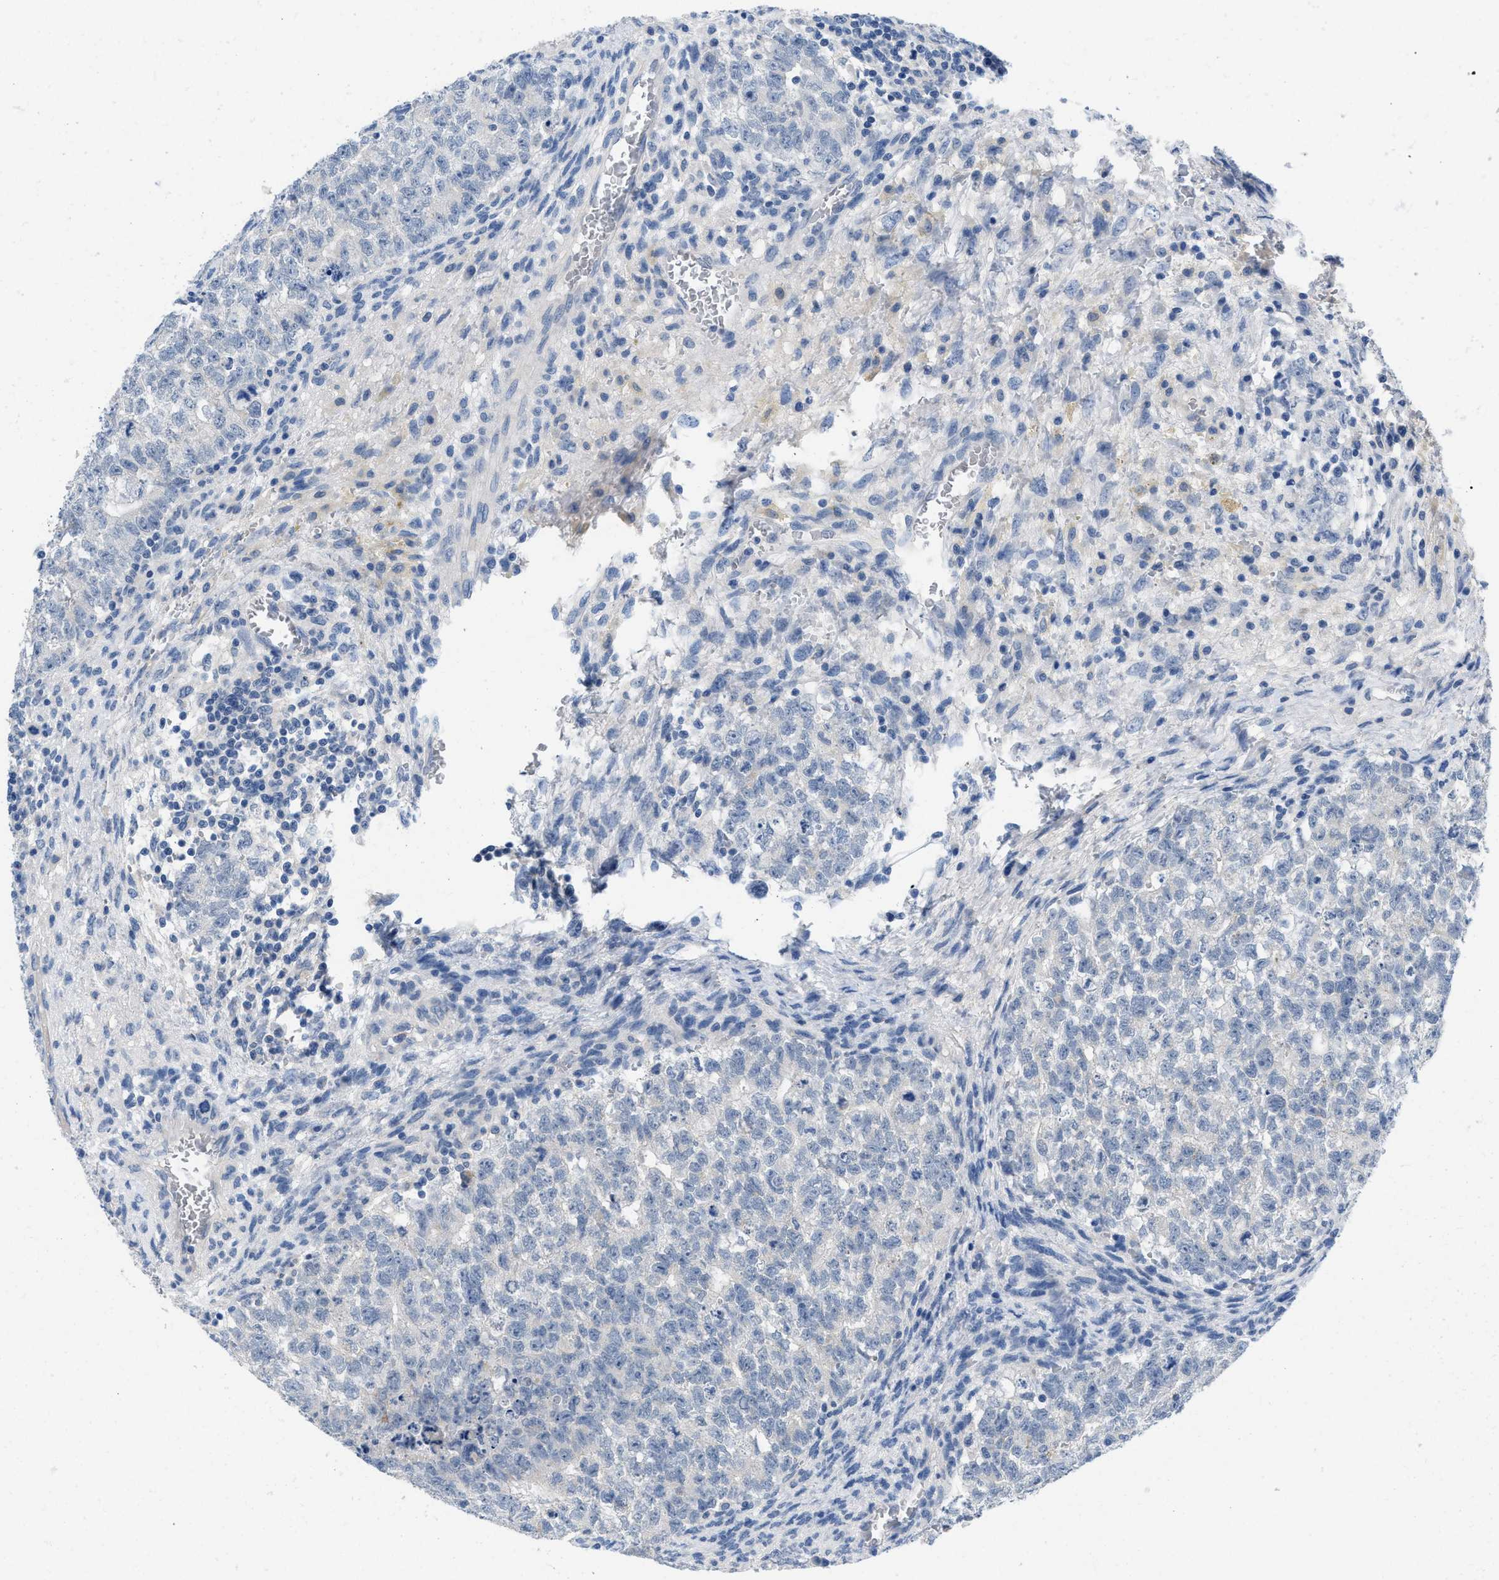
{"staining": {"intensity": "negative", "quantity": "none", "location": "none"}, "tissue": "testis cancer", "cell_type": "Tumor cells", "image_type": "cancer", "snomed": [{"axis": "morphology", "description": "Seminoma, NOS"}, {"axis": "morphology", "description": "Carcinoma, Embryonal, NOS"}, {"axis": "topography", "description": "Testis"}], "caption": "Immunohistochemical staining of testis cancer (seminoma) displays no significant expression in tumor cells. (IHC, brightfield microscopy, high magnification).", "gene": "PYY", "patient": {"sex": "male", "age": 38}}